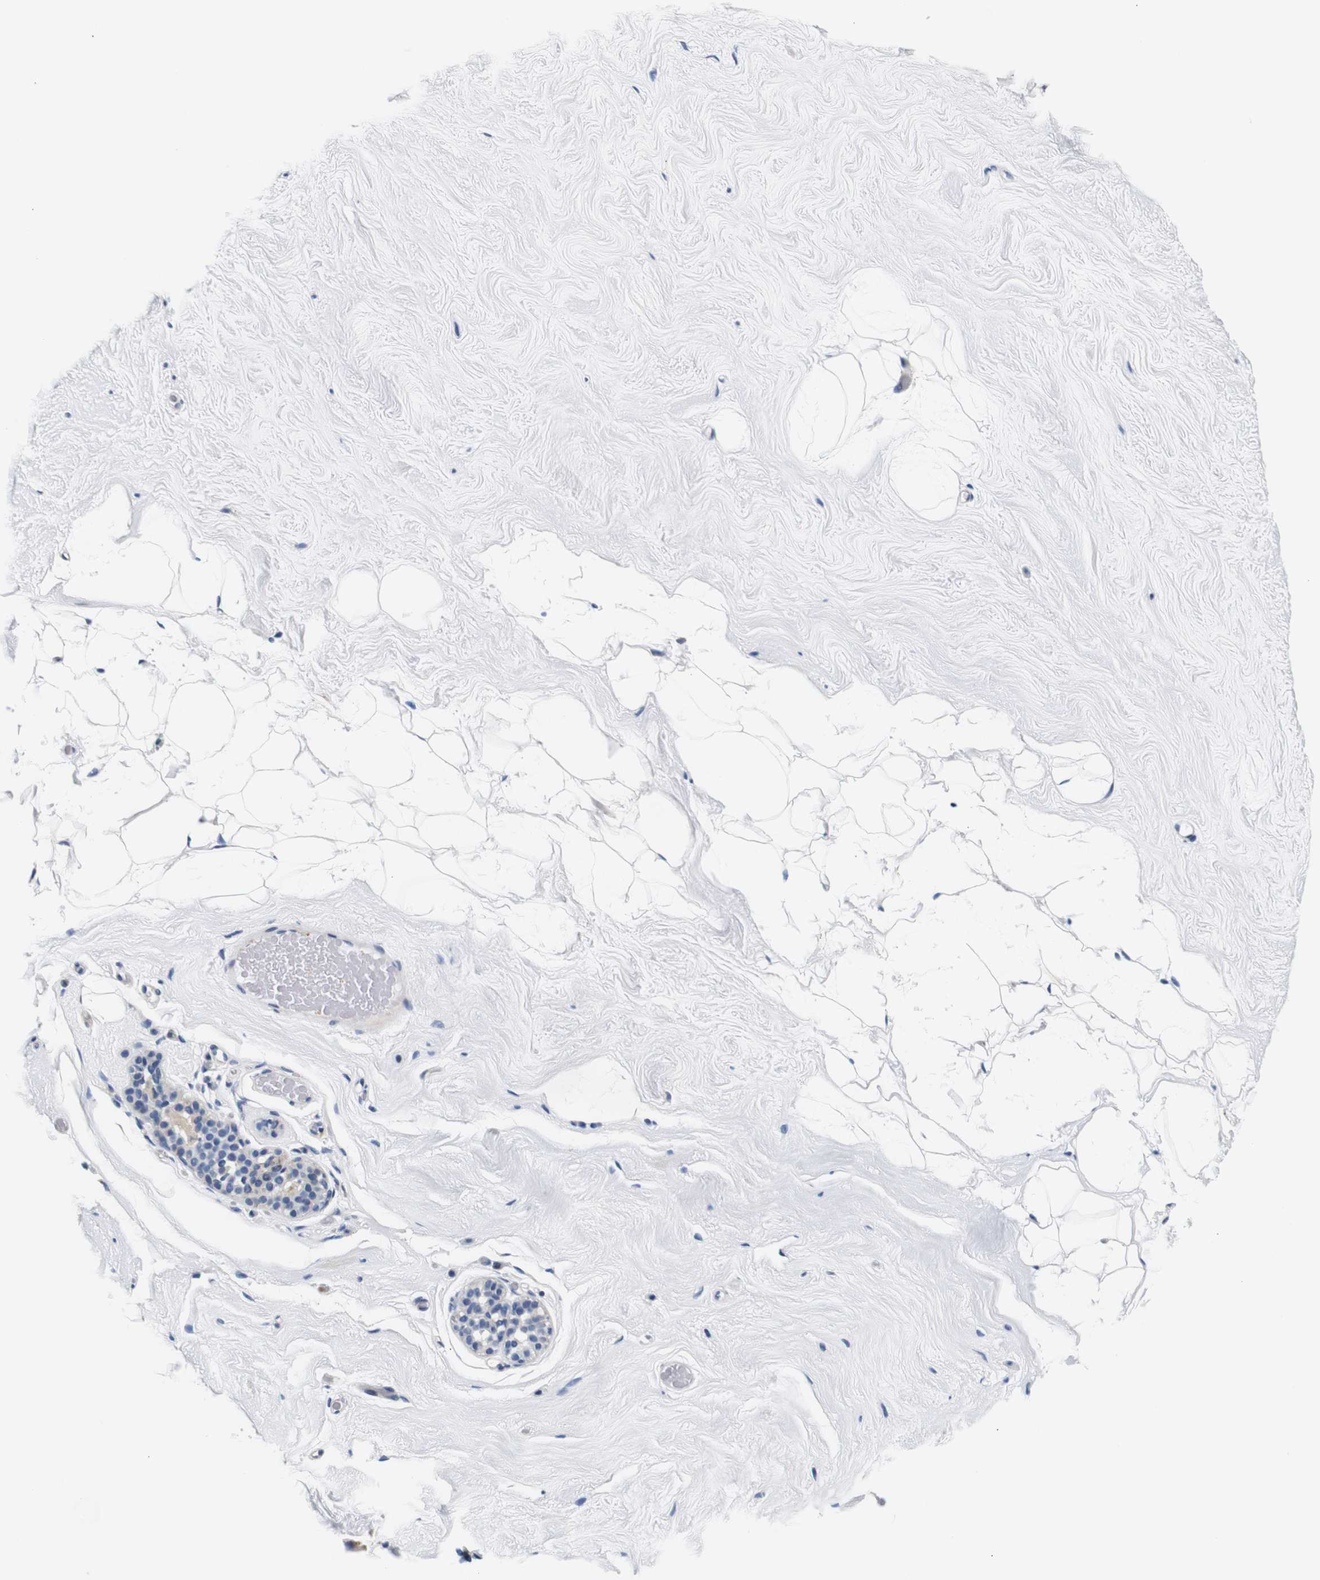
{"staining": {"intensity": "negative", "quantity": "none", "location": "none"}, "tissue": "breast", "cell_type": "Adipocytes", "image_type": "normal", "snomed": [{"axis": "morphology", "description": "Normal tissue, NOS"}, {"axis": "topography", "description": "Breast"}], "caption": "Human breast stained for a protein using immunohistochemistry (IHC) displays no positivity in adipocytes.", "gene": "GP1BA", "patient": {"sex": "female", "age": 75}}